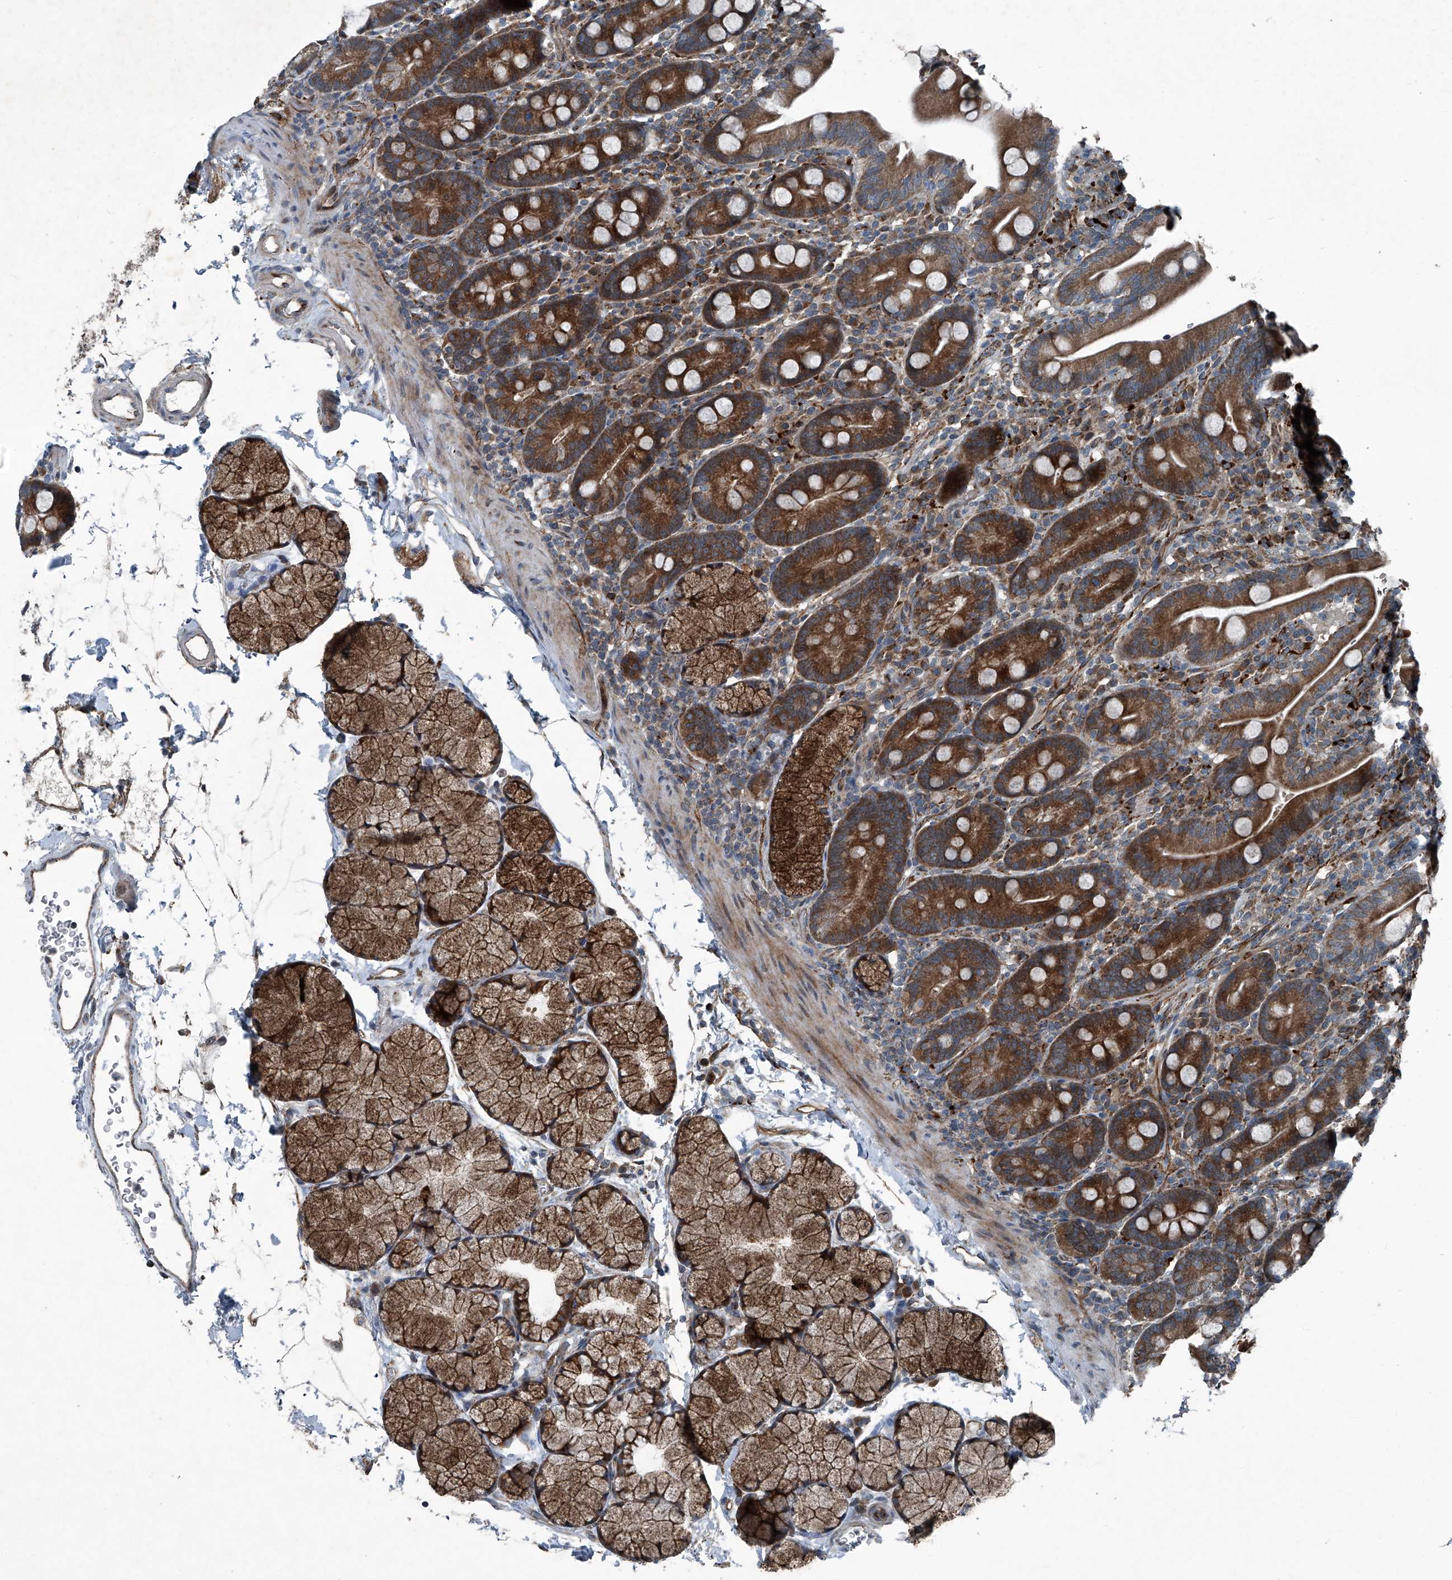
{"staining": {"intensity": "strong", "quantity": ">75%", "location": "cytoplasmic/membranous"}, "tissue": "duodenum", "cell_type": "Glandular cells", "image_type": "normal", "snomed": [{"axis": "morphology", "description": "Normal tissue, NOS"}, {"axis": "topography", "description": "Duodenum"}], "caption": "High-magnification brightfield microscopy of benign duodenum stained with DAB (3,3'-diaminobenzidine) (brown) and counterstained with hematoxylin (blue). glandular cells exhibit strong cytoplasmic/membranous staining is appreciated in approximately>75% of cells.", "gene": "SENP2", "patient": {"sex": "male", "age": 35}}